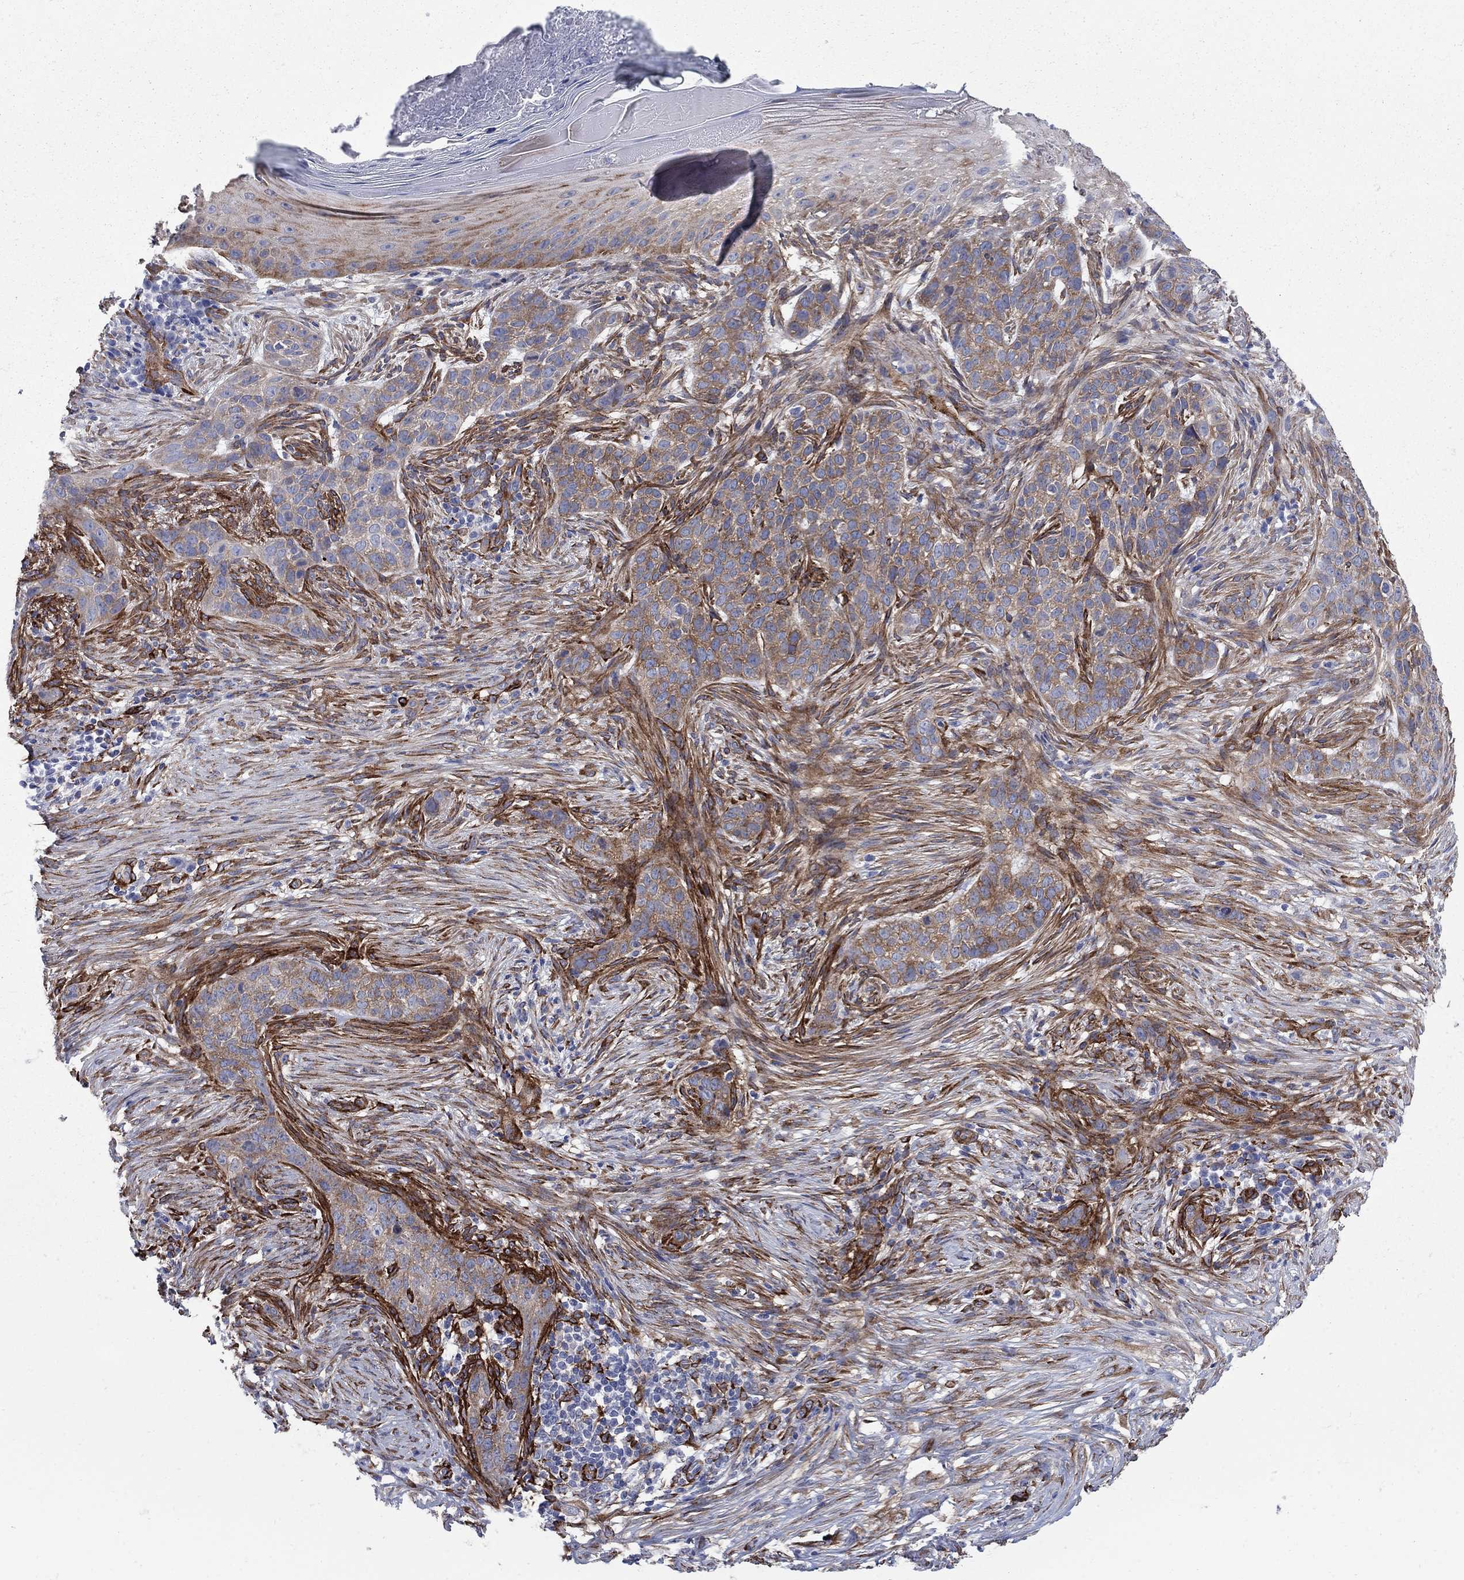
{"staining": {"intensity": "moderate", "quantity": "25%-75%", "location": "cytoplasmic/membranous"}, "tissue": "skin cancer", "cell_type": "Tumor cells", "image_type": "cancer", "snomed": [{"axis": "morphology", "description": "Squamous cell carcinoma, NOS"}, {"axis": "topography", "description": "Skin"}], "caption": "Moderate cytoplasmic/membranous staining for a protein is present in approximately 25%-75% of tumor cells of squamous cell carcinoma (skin) using IHC.", "gene": "SEPTIN8", "patient": {"sex": "male", "age": 88}}